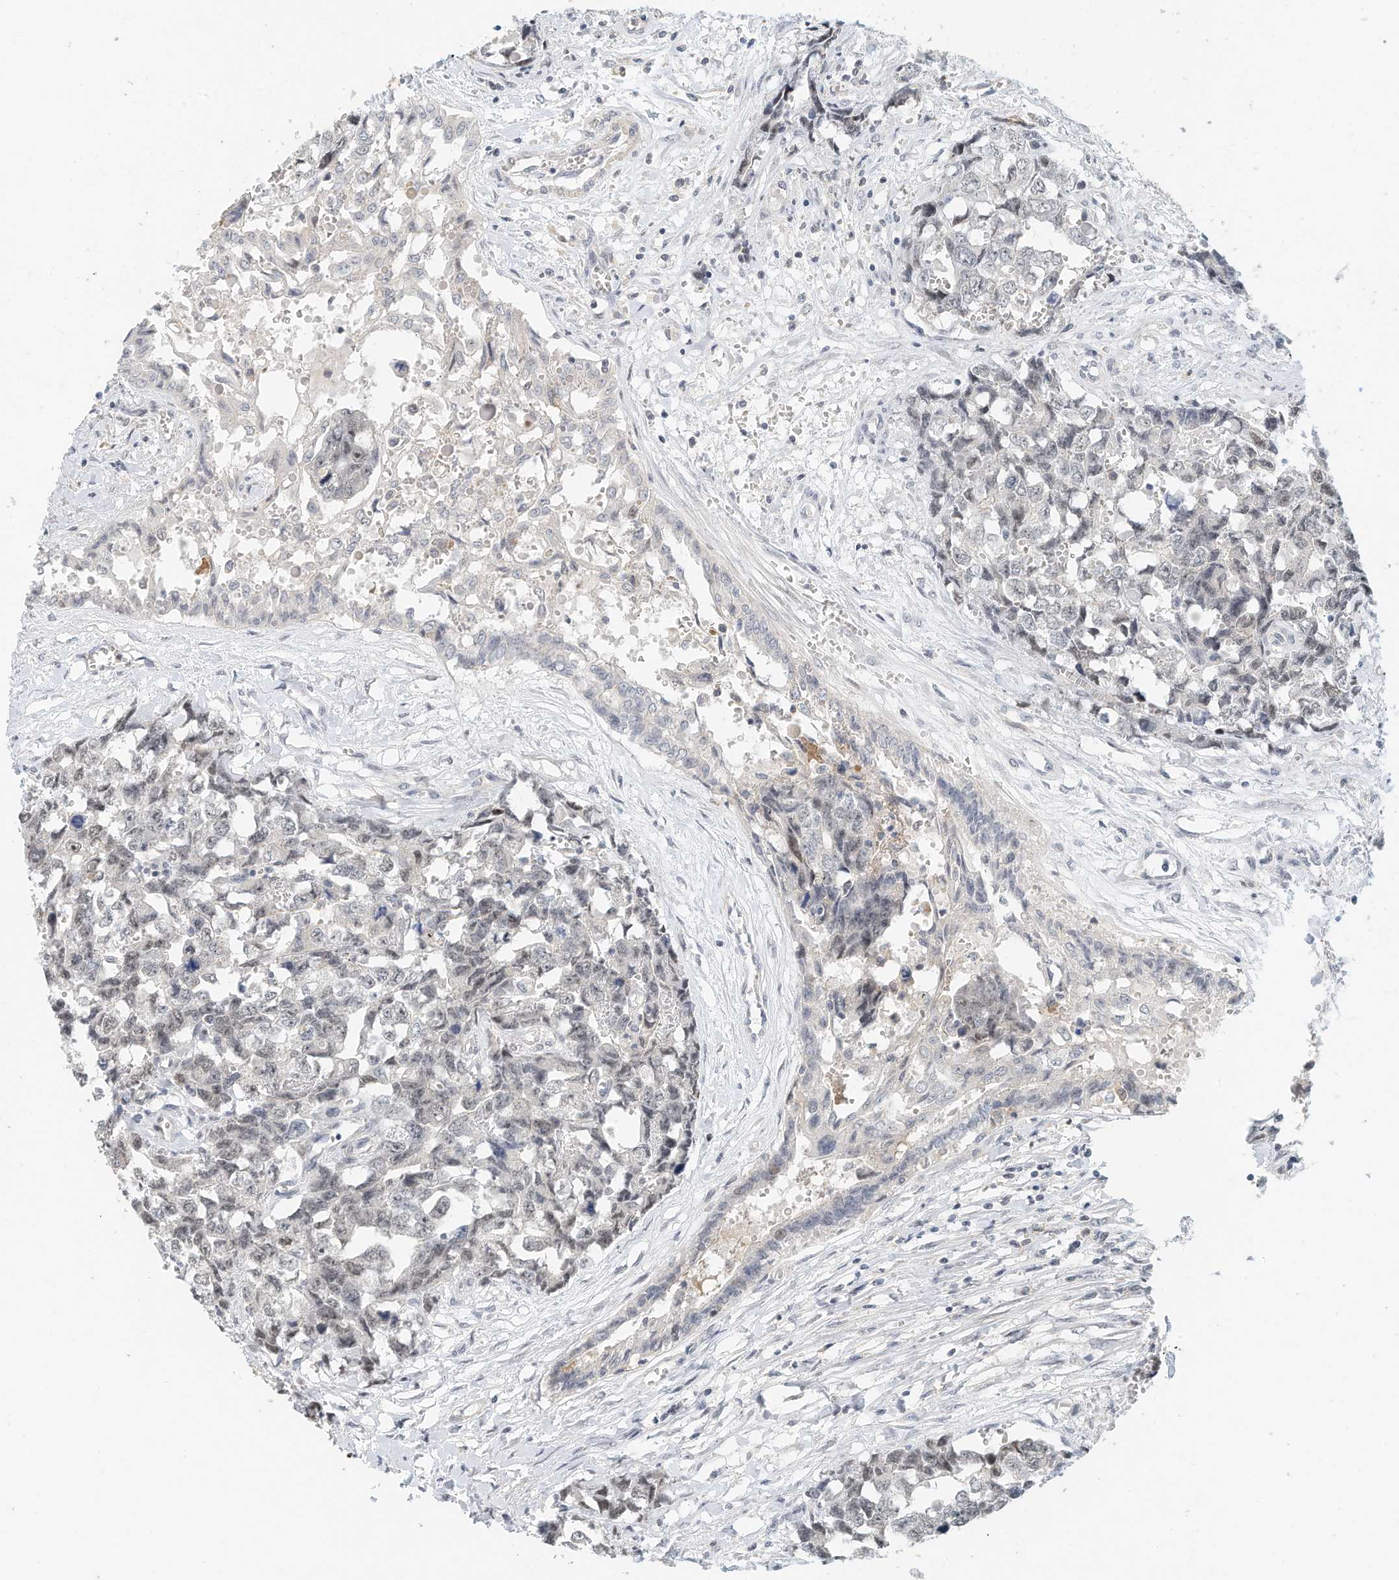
{"staining": {"intensity": "negative", "quantity": "none", "location": "none"}, "tissue": "testis cancer", "cell_type": "Tumor cells", "image_type": "cancer", "snomed": [{"axis": "morphology", "description": "Carcinoma, Embryonal, NOS"}, {"axis": "topography", "description": "Testis"}], "caption": "IHC photomicrograph of human testis cancer stained for a protein (brown), which demonstrates no positivity in tumor cells.", "gene": "MICAL1", "patient": {"sex": "male", "age": 31}}